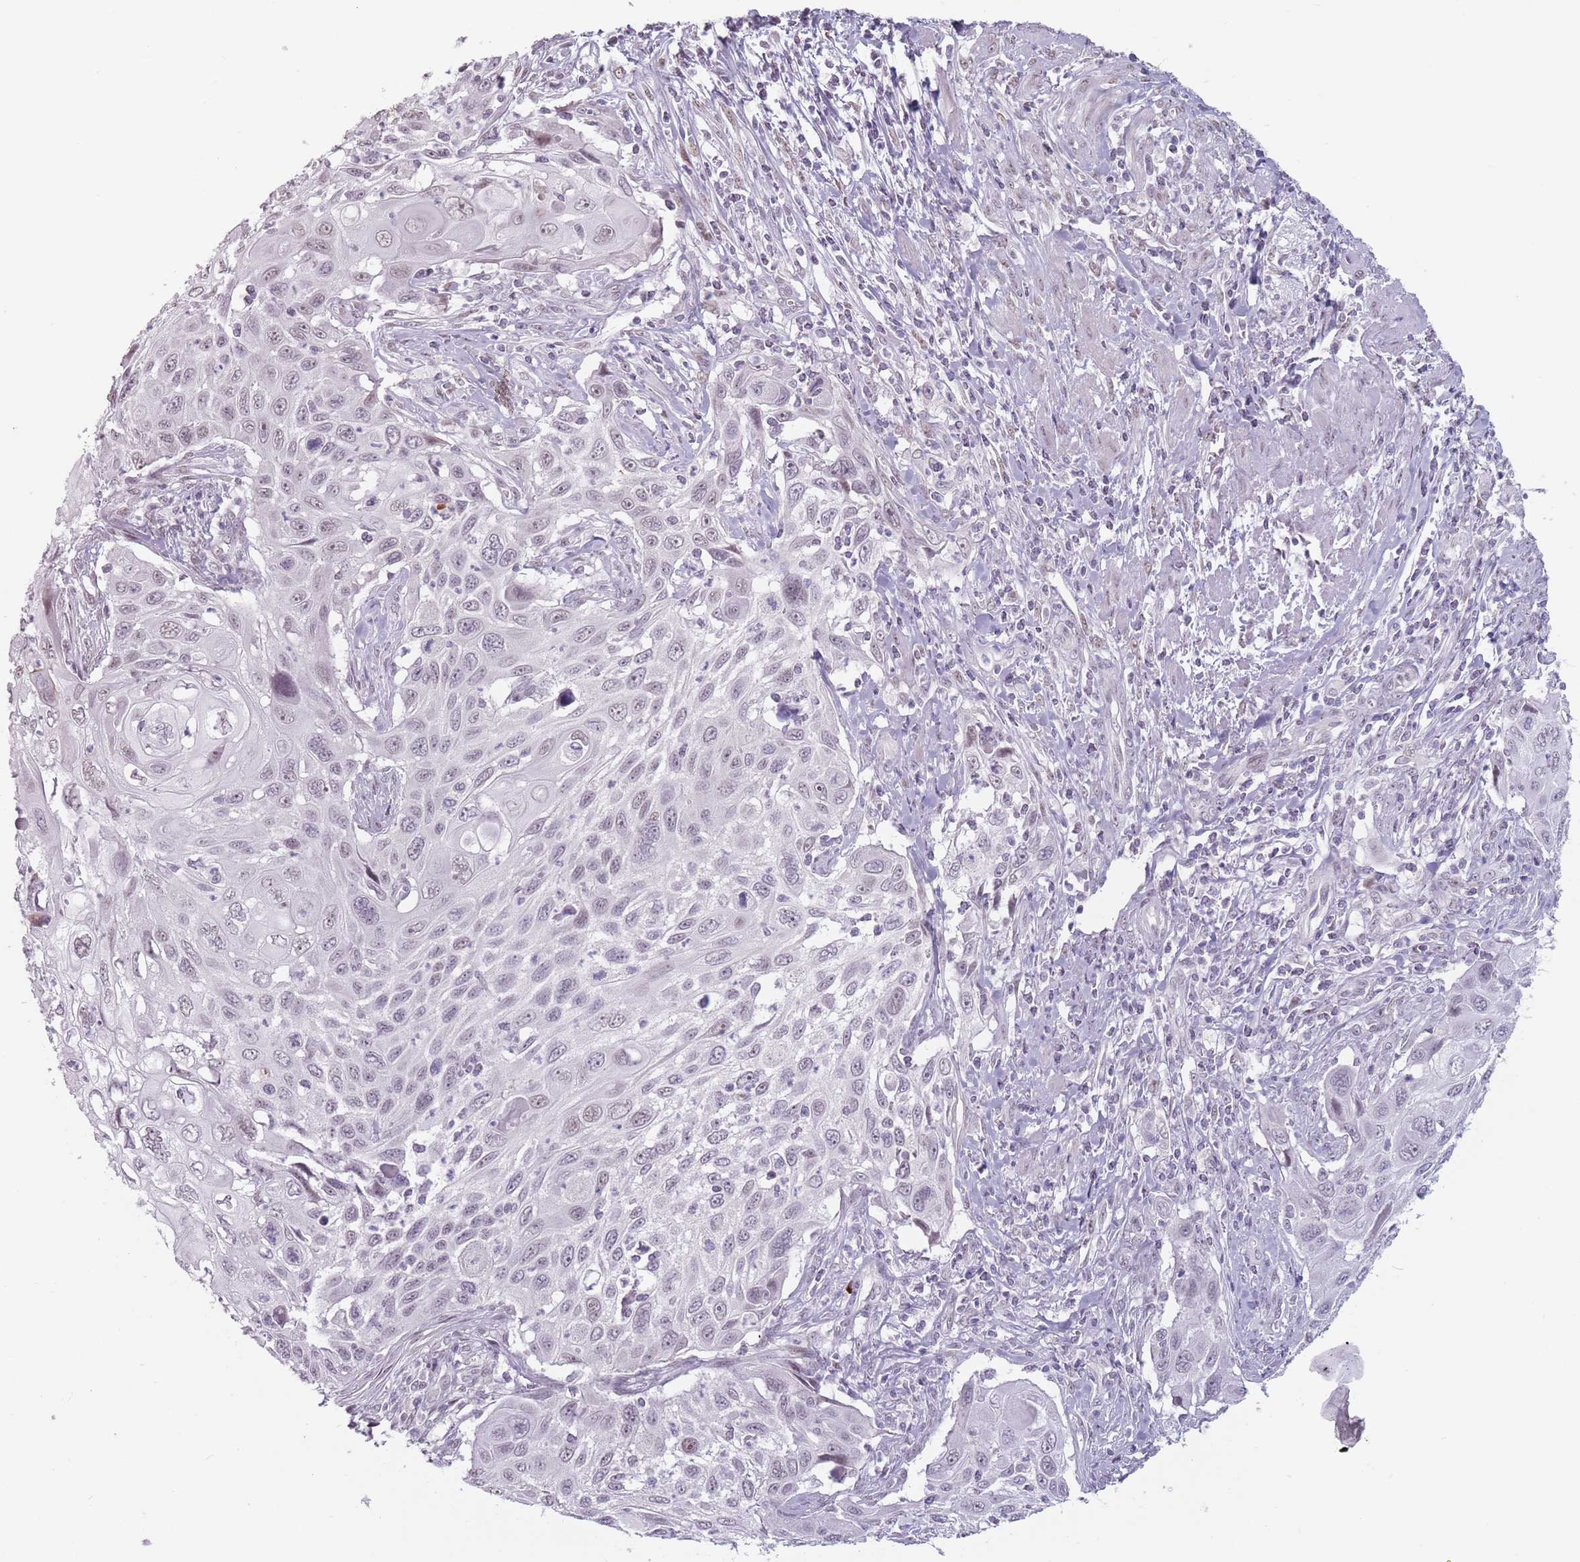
{"staining": {"intensity": "negative", "quantity": "none", "location": "none"}, "tissue": "cervical cancer", "cell_type": "Tumor cells", "image_type": "cancer", "snomed": [{"axis": "morphology", "description": "Squamous cell carcinoma, NOS"}, {"axis": "topography", "description": "Cervix"}], "caption": "Cervical cancer (squamous cell carcinoma) was stained to show a protein in brown. There is no significant positivity in tumor cells.", "gene": "PTCHD1", "patient": {"sex": "female", "age": 70}}